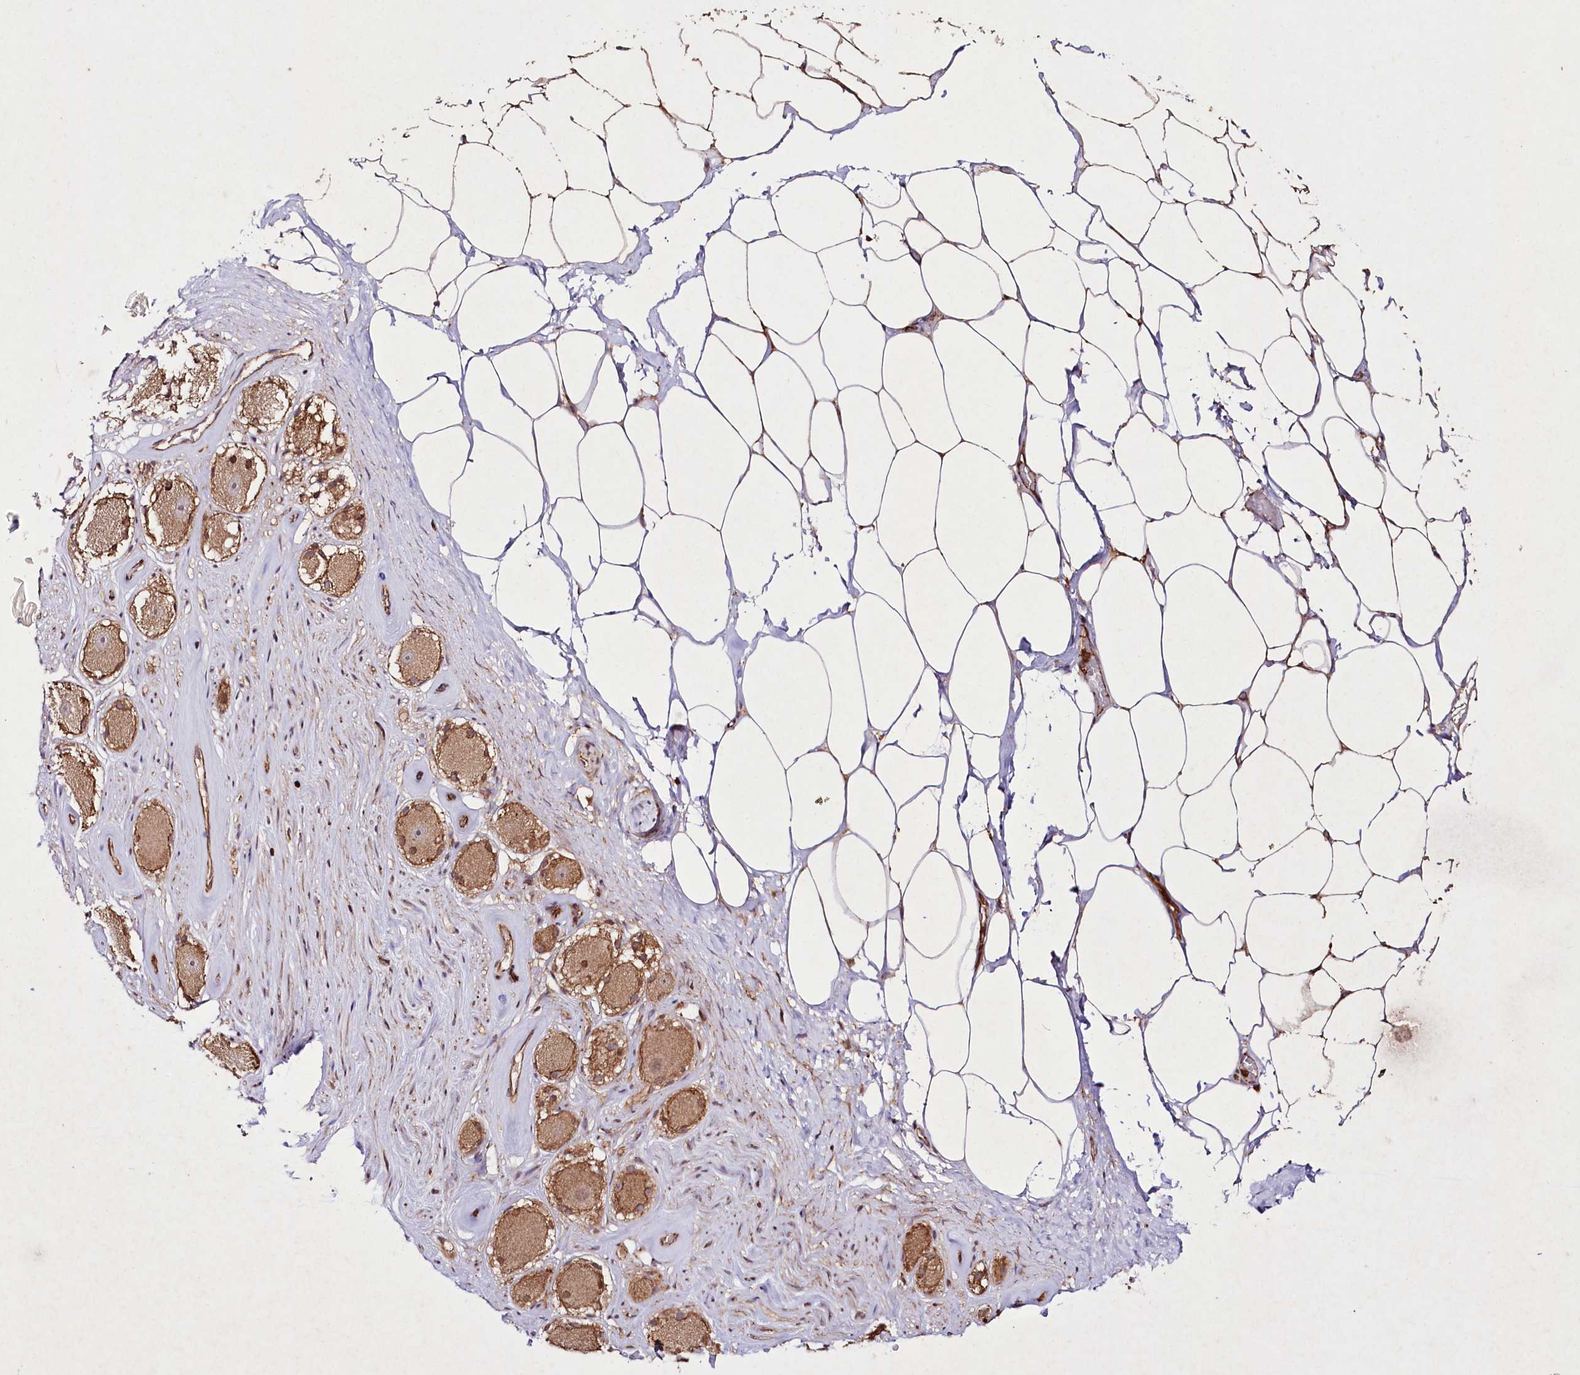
{"staining": {"intensity": "moderate", "quantity": ">75%", "location": "cytoplasmic/membranous"}, "tissue": "adipose tissue", "cell_type": "Adipocytes", "image_type": "normal", "snomed": [{"axis": "morphology", "description": "Normal tissue, NOS"}, {"axis": "morphology", "description": "Adenocarcinoma, Low grade"}, {"axis": "topography", "description": "Prostate"}, {"axis": "topography", "description": "Peripheral nerve tissue"}], "caption": "Protein expression analysis of normal human adipose tissue reveals moderate cytoplasmic/membranous staining in approximately >75% of adipocytes. (DAB IHC, brown staining for protein, blue staining for nuclei).", "gene": "DHX29", "patient": {"sex": "male", "age": 63}}